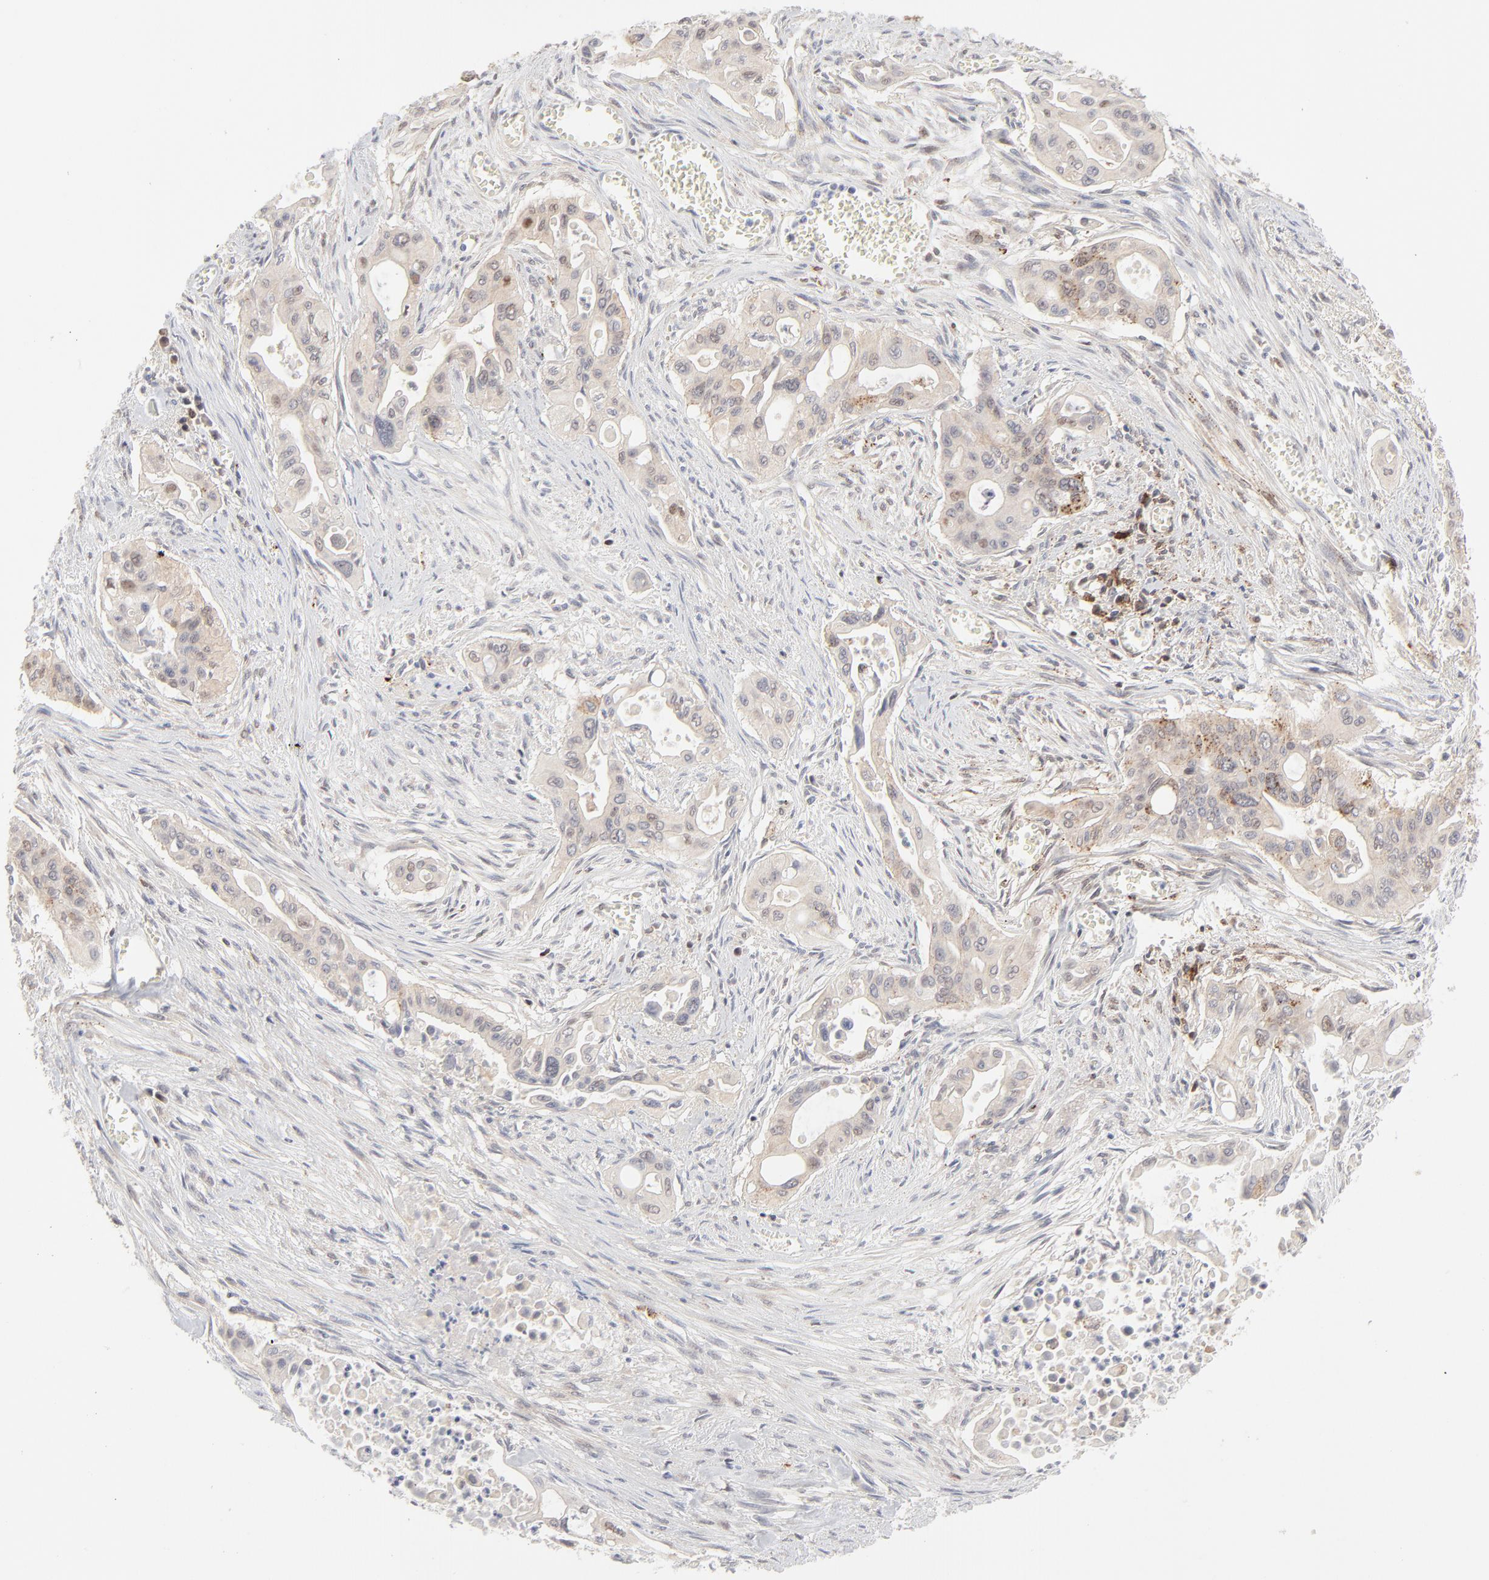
{"staining": {"intensity": "negative", "quantity": "none", "location": "none"}, "tissue": "pancreatic cancer", "cell_type": "Tumor cells", "image_type": "cancer", "snomed": [{"axis": "morphology", "description": "Adenocarcinoma, NOS"}, {"axis": "topography", "description": "Pancreas"}], "caption": "Immunohistochemistry histopathology image of neoplastic tissue: pancreatic cancer (adenocarcinoma) stained with DAB (3,3'-diaminobenzidine) exhibits no significant protein expression in tumor cells.", "gene": "CDK6", "patient": {"sex": "male", "age": 77}}